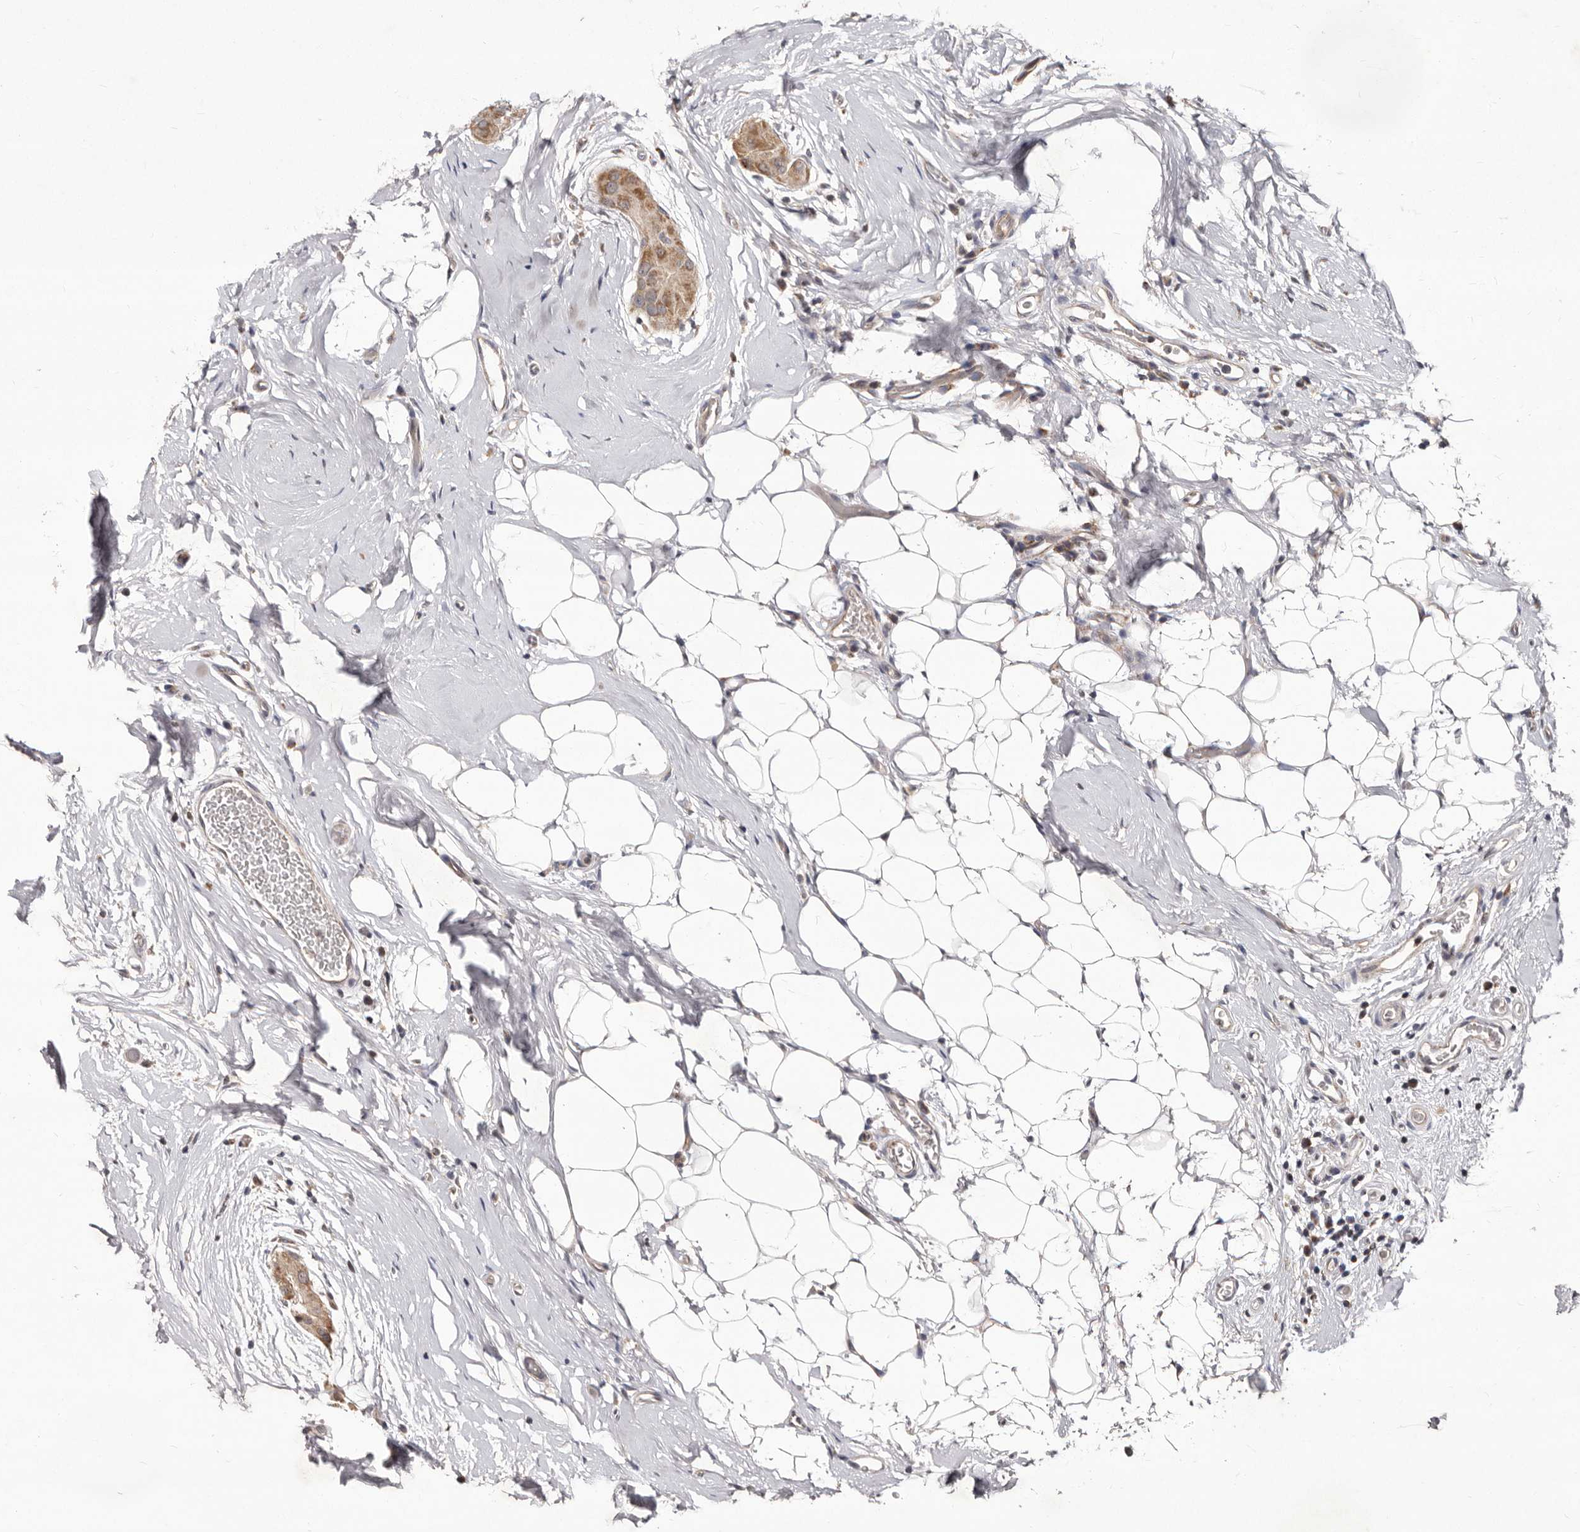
{"staining": {"intensity": "moderate", "quantity": ">75%", "location": "cytoplasmic/membranous"}, "tissue": "thyroid cancer", "cell_type": "Tumor cells", "image_type": "cancer", "snomed": [{"axis": "morphology", "description": "Papillary adenocarcinoma, NOS"}, {"axis": "topography", "description": "Thyroid gland"}], "caption": "The histopathology image shows a brown stain indicating the presence of a protein in the cytoplasmic/membranous of tumor cells in thyroid papillary adenocarcinoma. Ihc stains the protein of interest in brown and the nuclei are stained blue.", "gene": "GLRX3", "patient": {"sex": "male", "age": 33}}